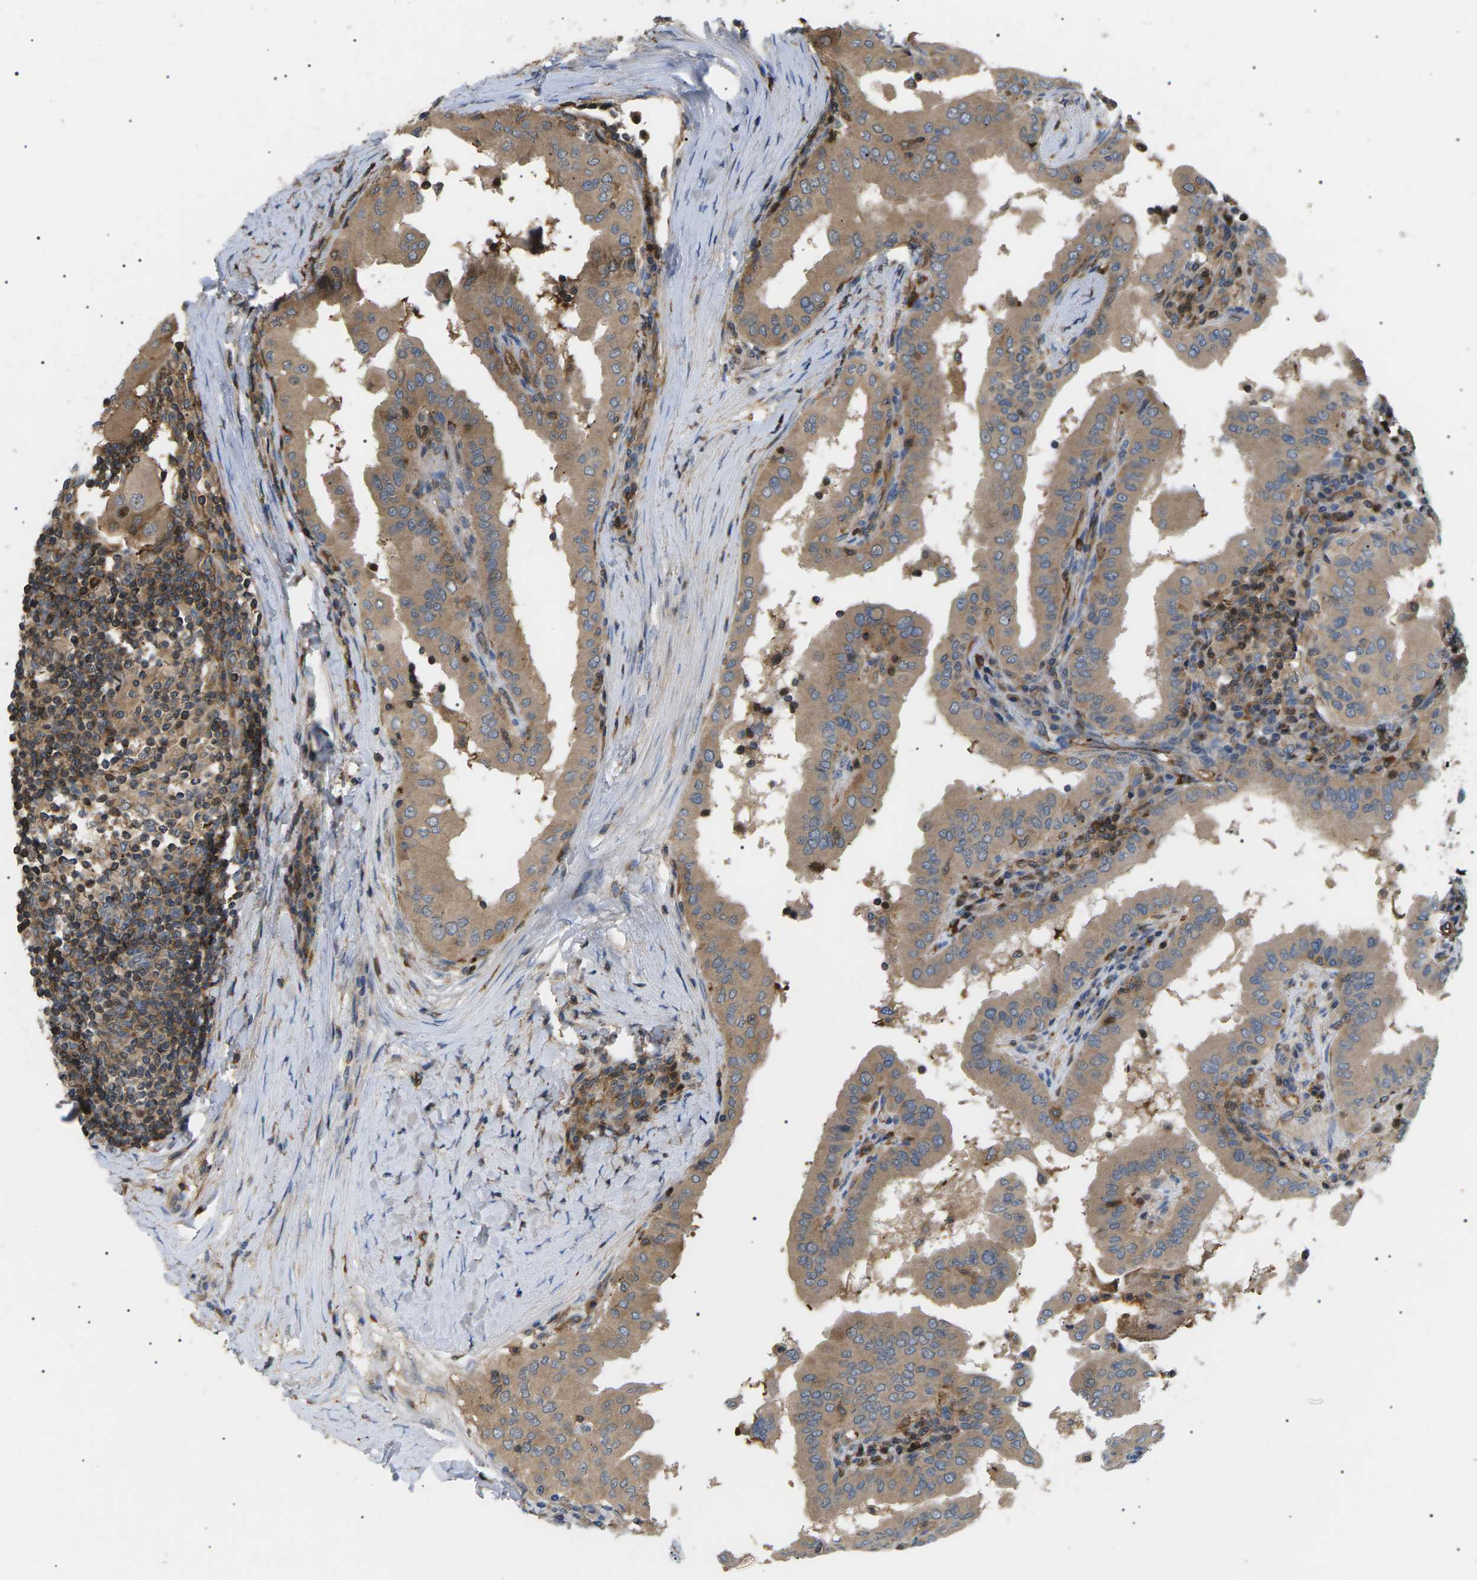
{"staining": {"intensity": "weak", "quantity": ">75%", "location": "cytoplasmic/membranous"}, "tissue": "thyroid cancer", "cell_type": "Tumor cells", "image_type": "cancer", "snomed": [{"axis": "morphology", "description": "Papillary adenocarcinoma, NOS"}, {"axis": "topography", "description": "Thyroid gland"}], "caption": "An immunohistochemistry photomicrograph of tumor tissue is shown. Protein staining in brown shows weak cytoplasmic/membranous positivity in thyroid cancer within tumor cells.", "gene": "TMTC4", "patient": {"sex": "male", "age": 33}}